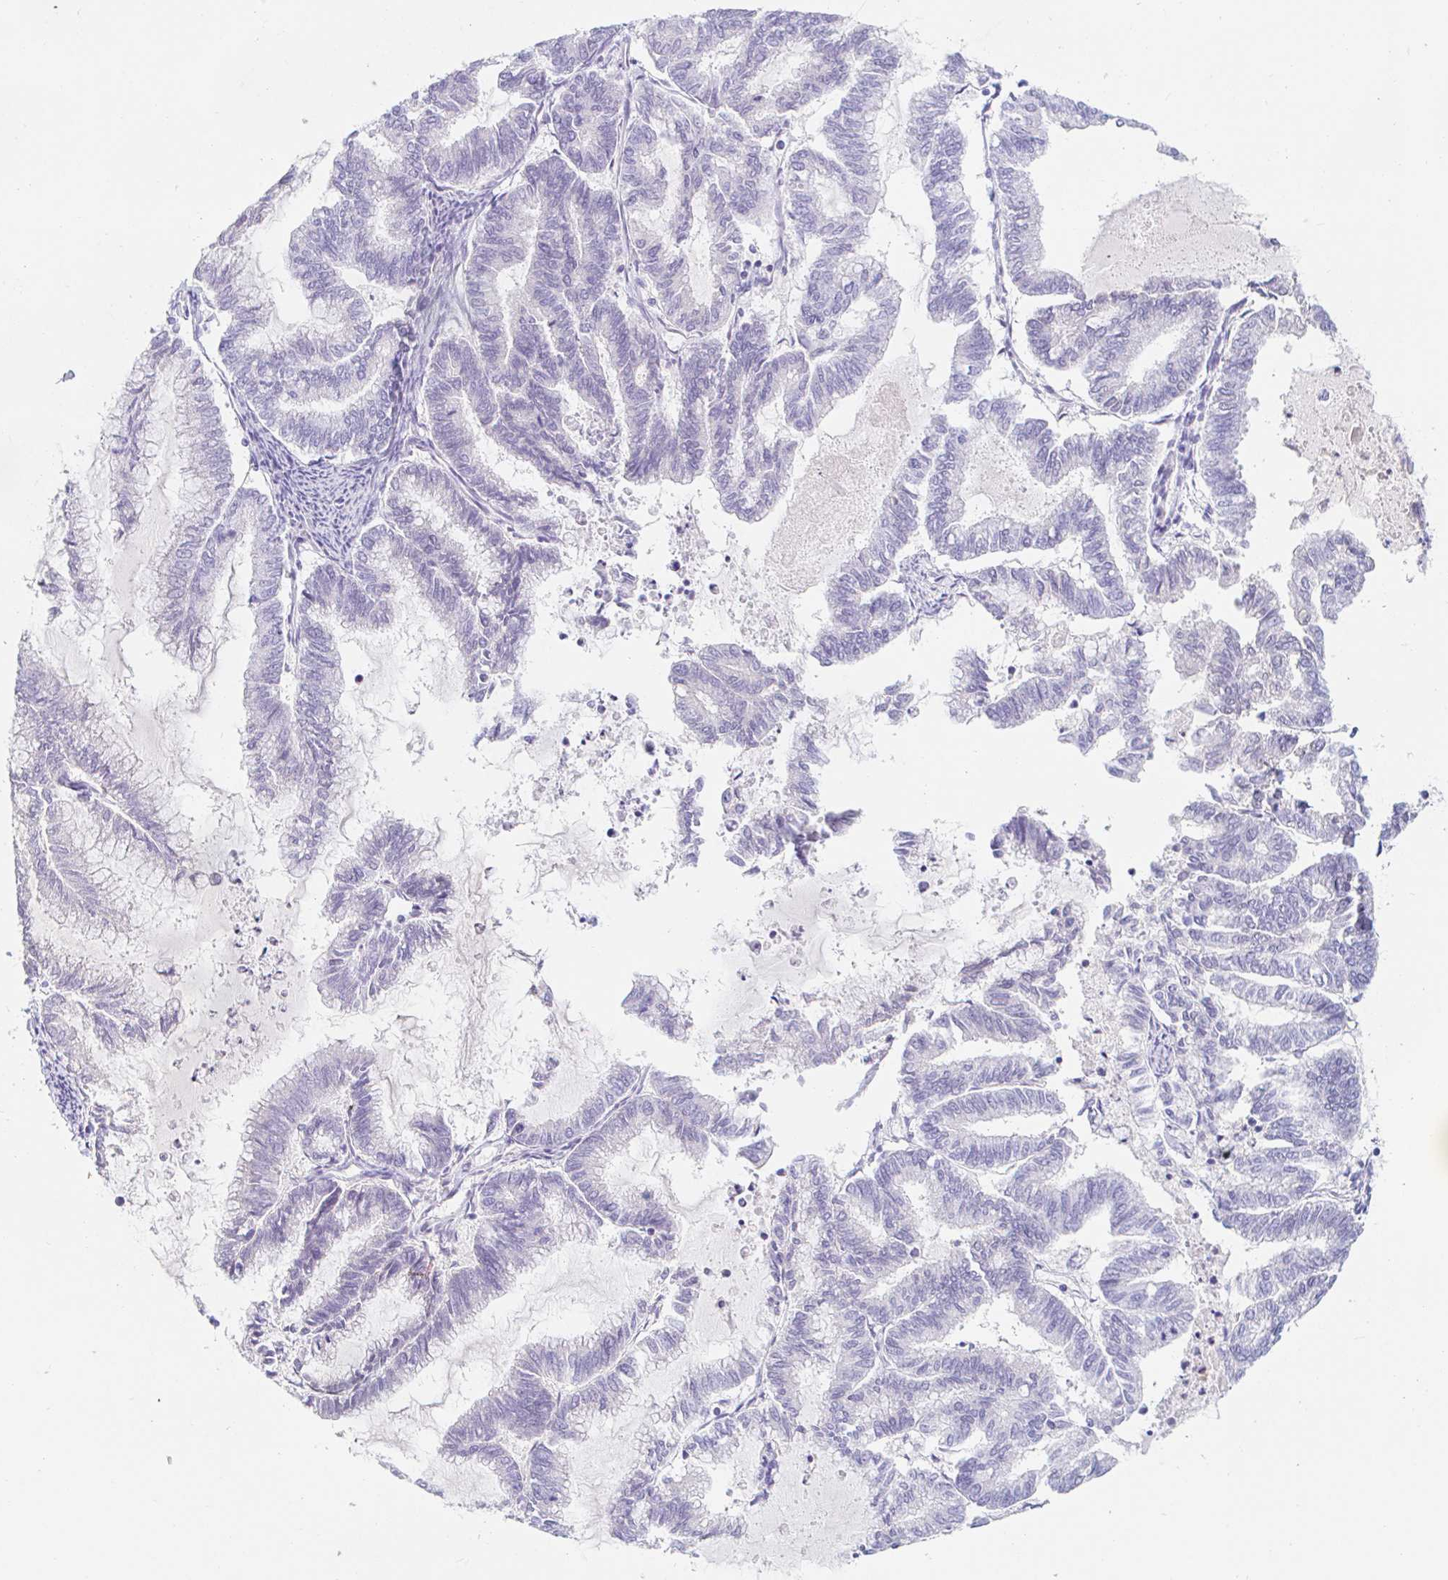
{"staining": {"intensity": "negative", "quantity": "none", "location": "none"}, "tissue": "endometrial cancer", "cell_type": "Tumor cells", "image_type": "cancer", "snomed": [{"axis": "morphology", "description": "Adenocarcinoma, NOS"}, {"axis": "topography", "description": "Endometrium"}], "caption": "Tumor cells show no significant protein staining in endometrial adenocarcinoma.", "gene": "TEX44", "patient": {"sex": "female", "age": 79}}